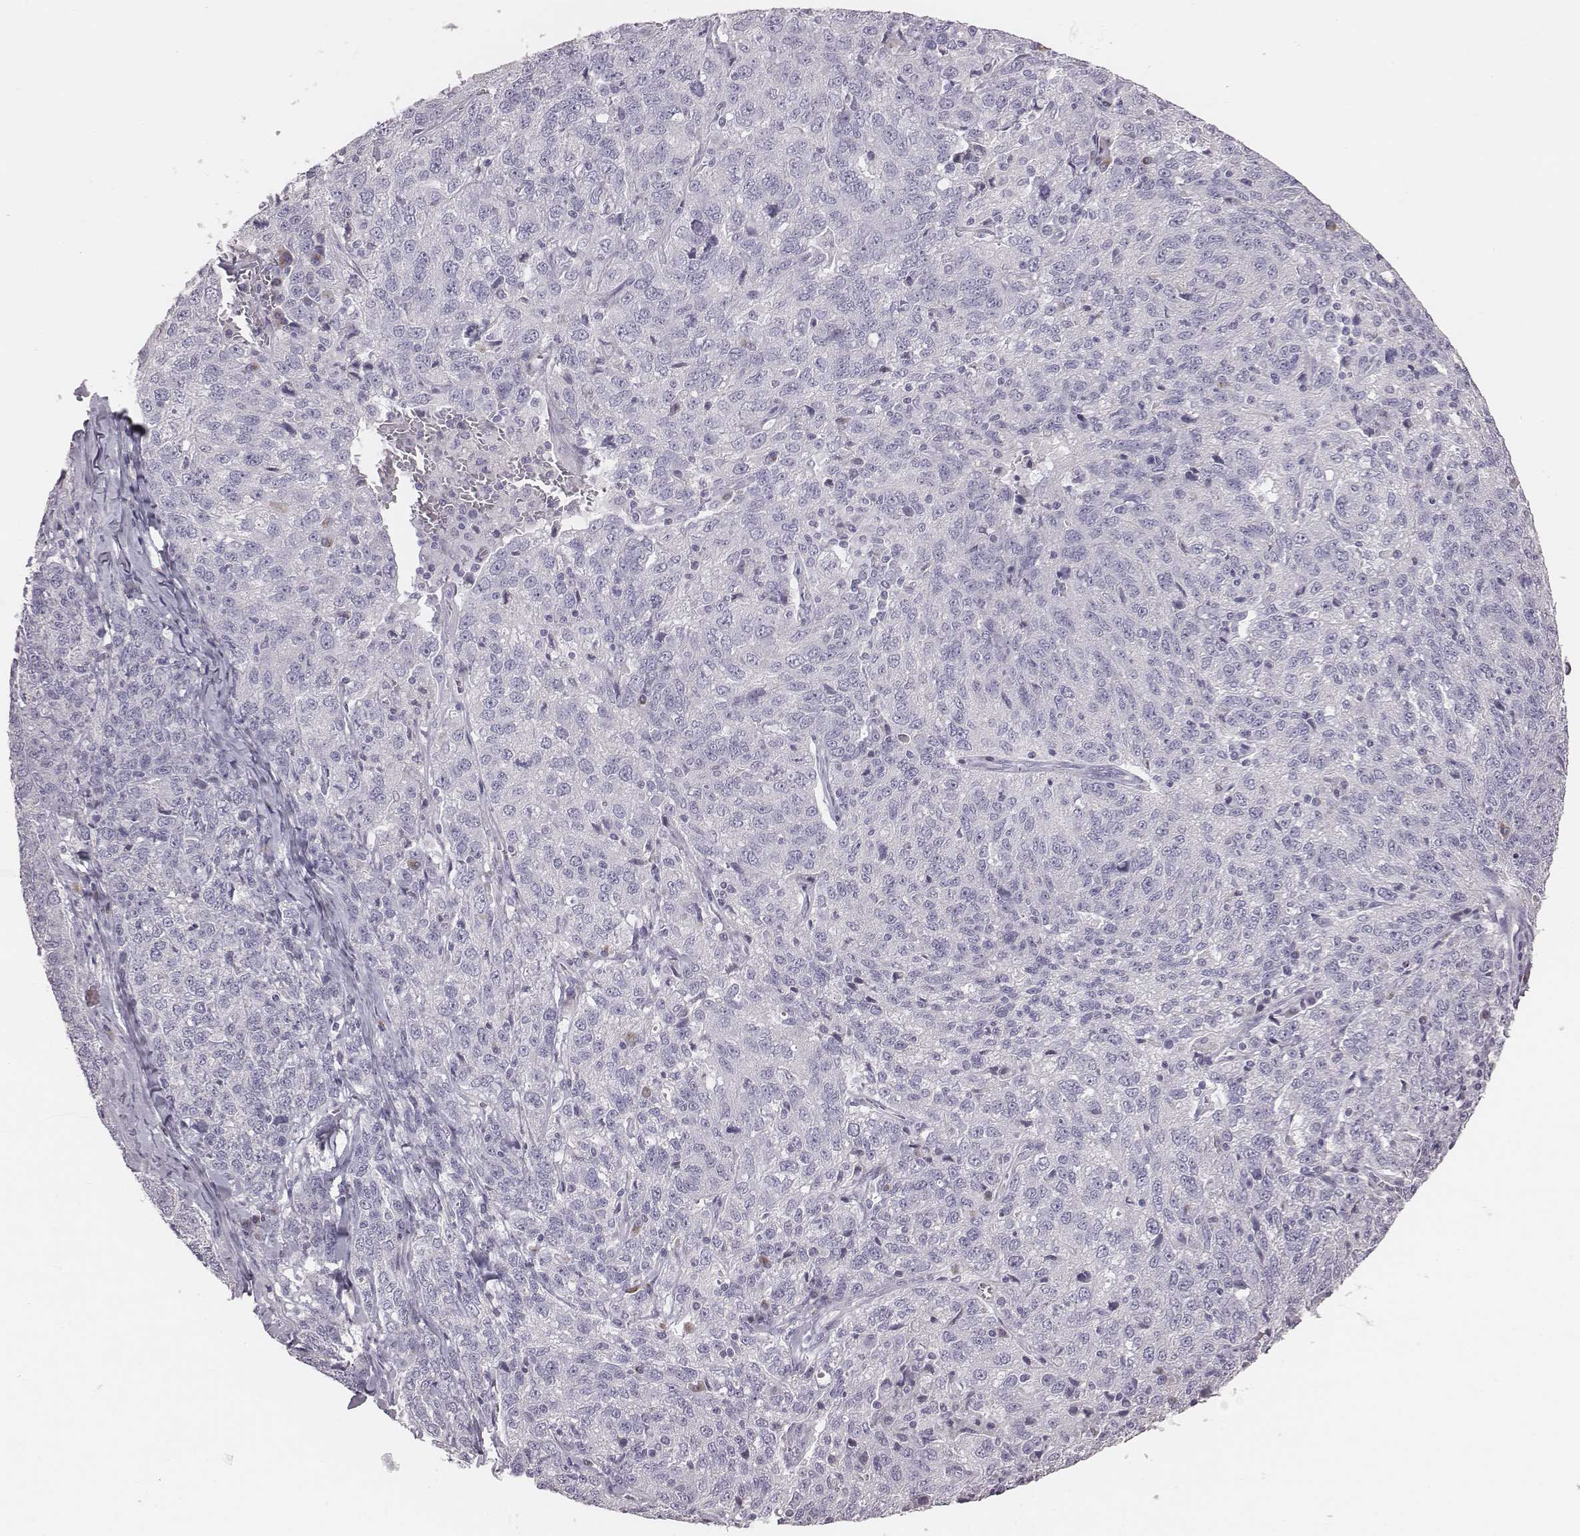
{"staining": {"intensity": "negative", "quantity": "none", "location": "none"}, "tissue": "ovarian cancer", "cell_type": "Tumor cells", "image_type": "cancer", "snomed": [{"axis": "morphology", "description": "Cystadenocarcinoma, serous, NOS"}, {"axis": "topography", "description": "Ovary"}], "caption": "DAB immunohistochemical staining of human ovarian cancer (serous cystadenocarcinoma) reveals no significant expression in tumor cells.", "gene": "C6orf58", "patient": {"sex": "female", "age": 71}}